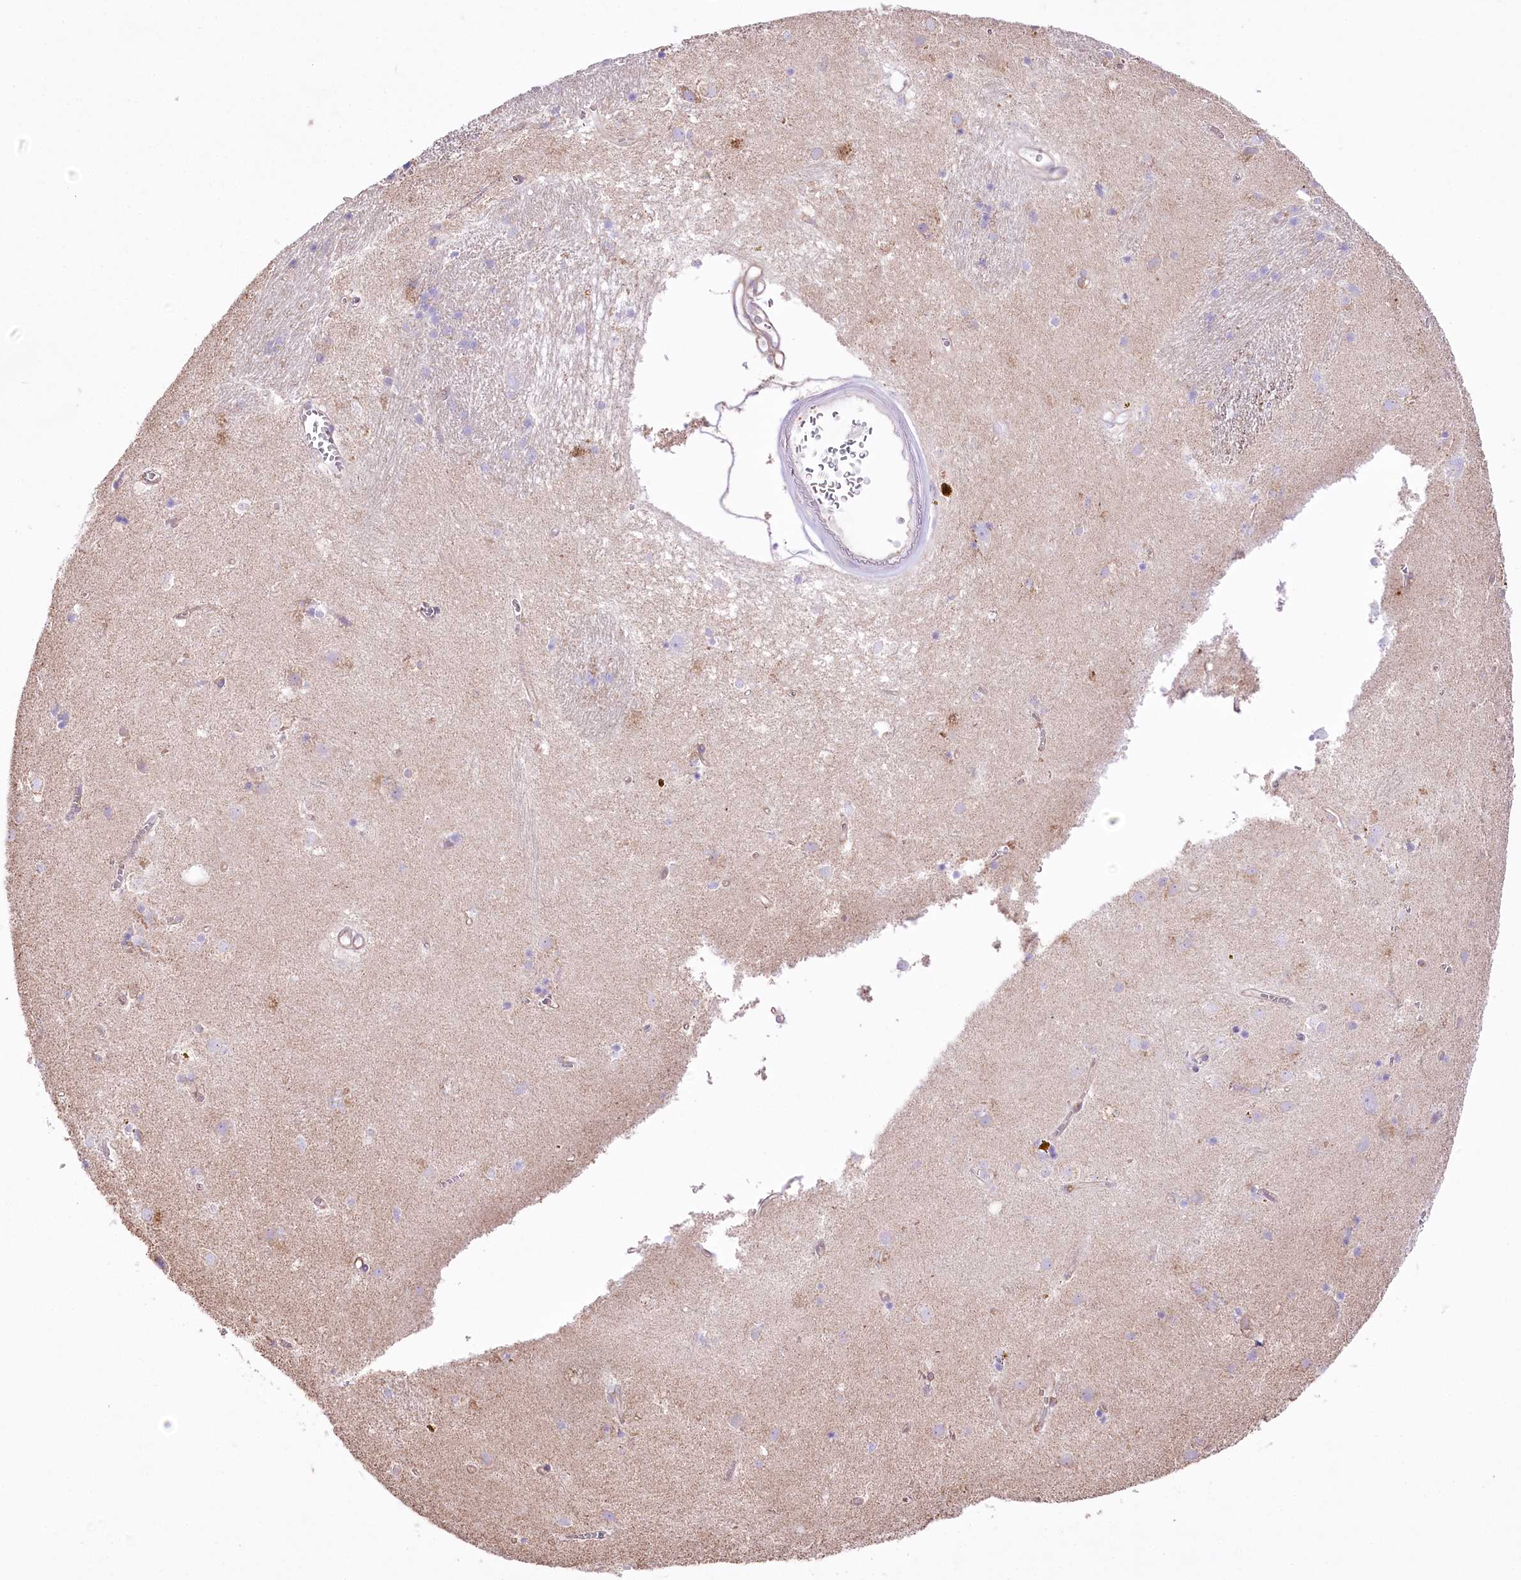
{"staining": {"intensity": "negative", "quantity": "none", "location": "none"}, "tissue": "caudate", "cell_type": "Glial cells", "image_type": "normal", "snomed": [{"axis": "morphology", "description": "Normal tissue, NOS"}, {"axis": "topography", "description": "Lateral ventricle wall"}], "caption": "DAB (3,3'-diaminobenzidine) immunohistochemical staining of unremarkable human caudate exhibits no significant staining in glial cells. (Immunohistochemistry (ihc), brightfield microscopy, high magnification).", "gene": "FAM216A", "patient": {"sex": "male", "age": 70}}